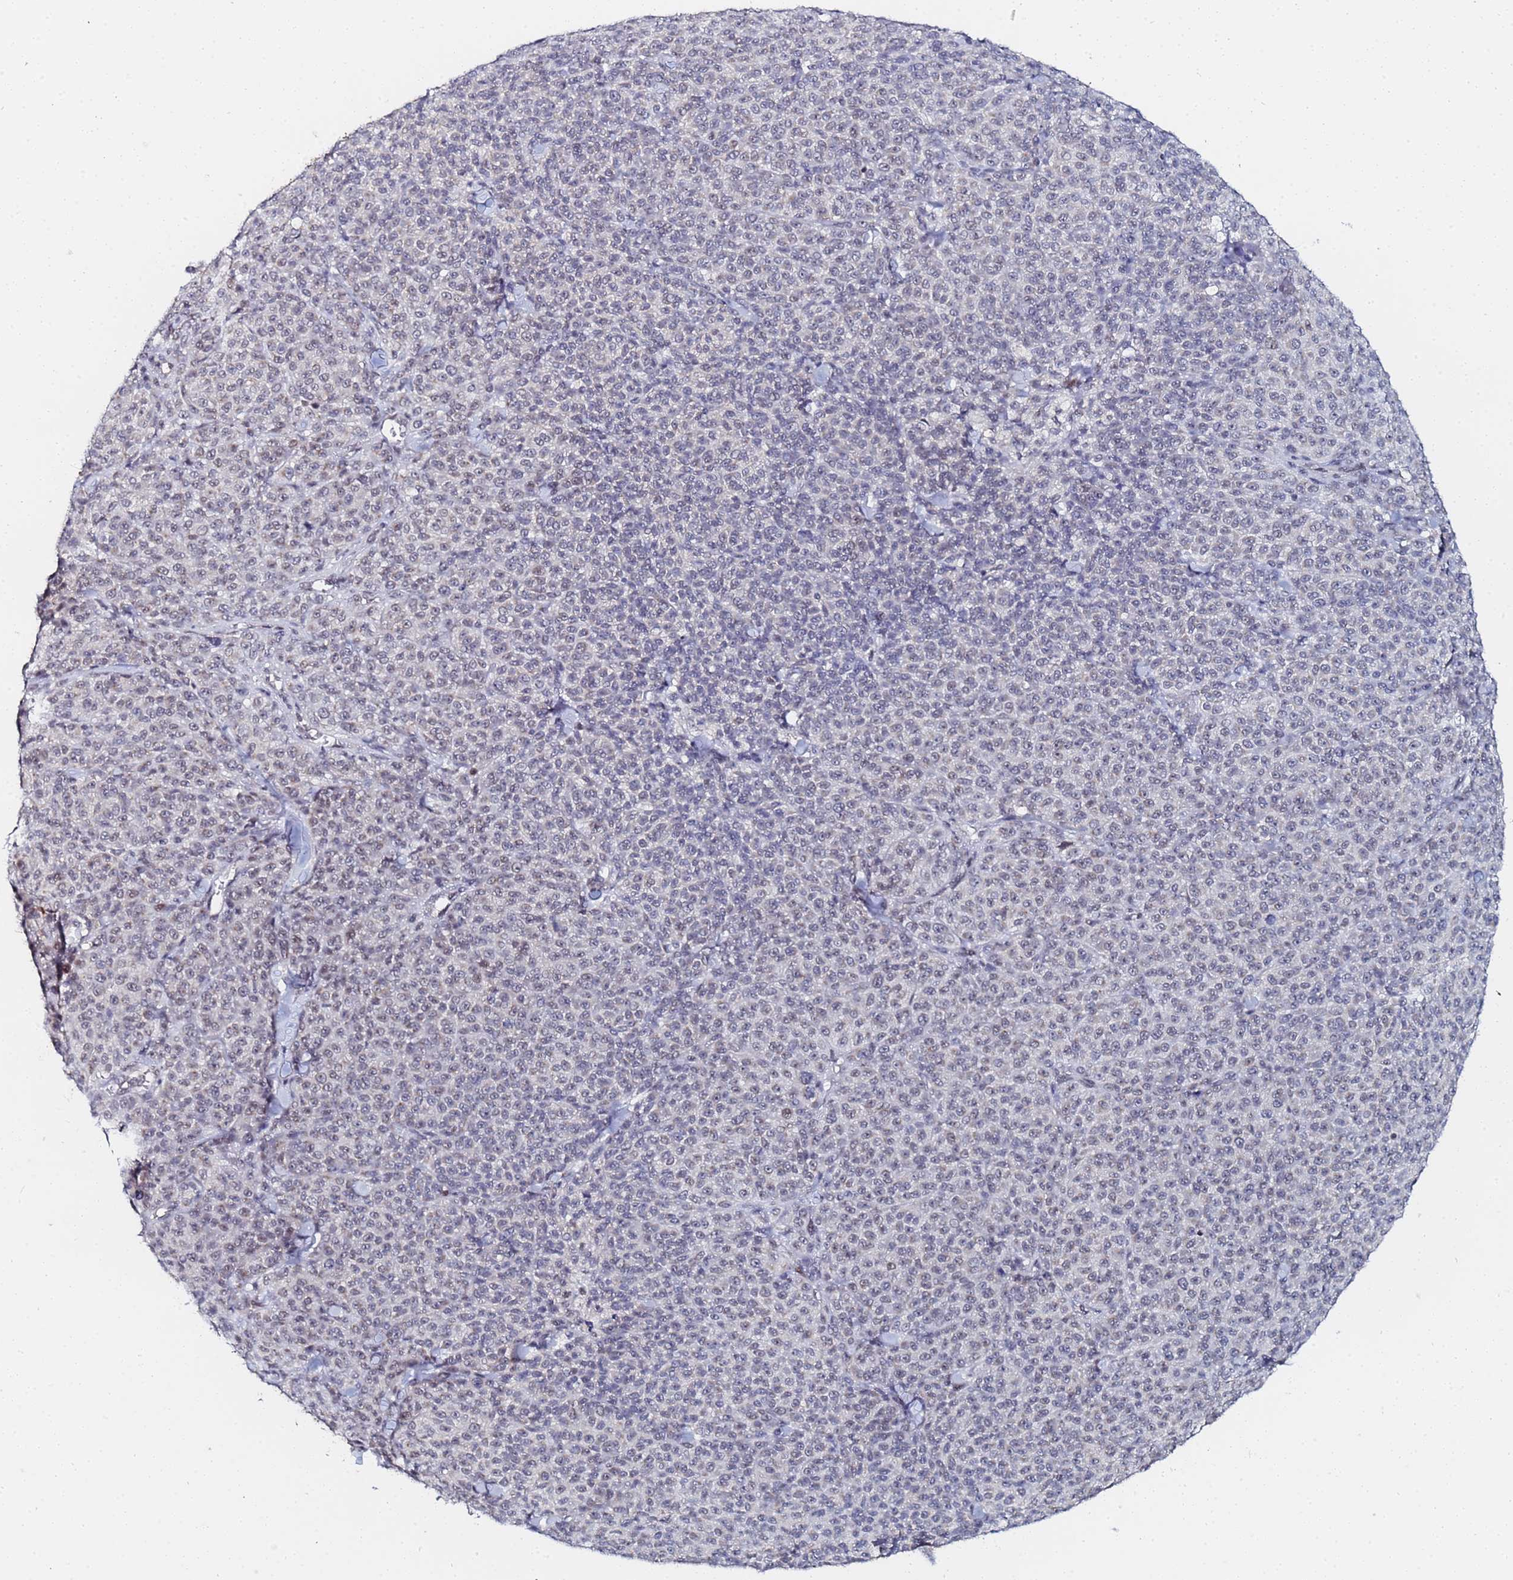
{"staining": {"intensity": "negative", "quantity": "none", "location": "none"}, "tissue": "melanoma", "cell_type": "Tumor cells", "image_type": "cancer", "snomed": [{"axis": "morphology", "description": "Normal tissue, NOS"}, {"axis": "morphology", "description": "Malignant melanoma, NOS"}, {"axis": "topography", "description": "Skin"}], "caption": "This image is of malignant melanoma stained with IHC to label a protein in brown with the nuclei are counter-stained blue. There is no expression in tumor cells. Nuclei are stained in blue.", "gene": "MTCL1", "patient": {"sex": "female", "age": 34}}